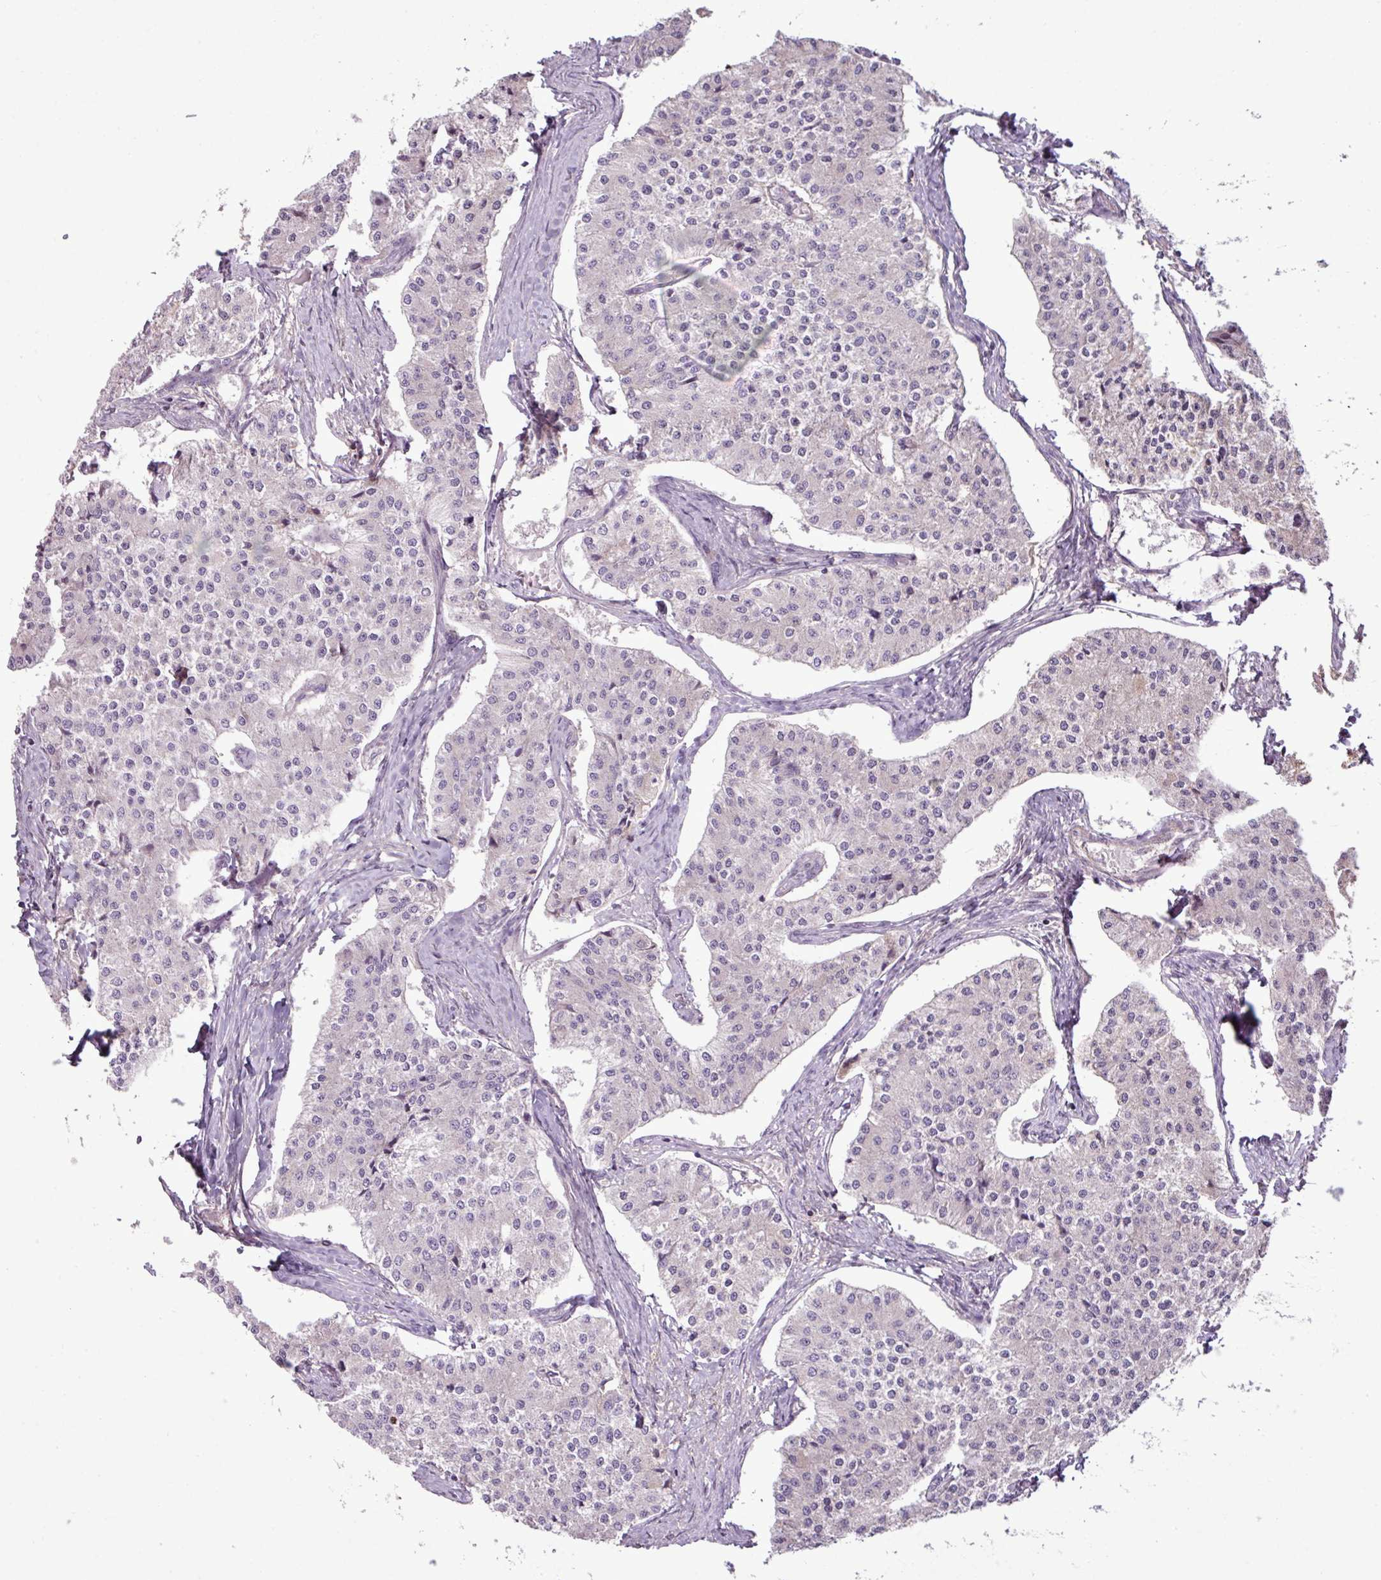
{"staining": {"intensity": "negative", "quantity": "none", "location": "none"}, "tissue": "carcinoid", "cell_type": "Tumor cells", "image_type": "cancer", "snomed": [{"axis": "morphology", "description": "Carcinoid, malignant, NOS"}, {"axis": "topography", "description": "Colon"}], "caption": "Photomicrograph shows no significant protein positivity in tumor cells of carcinoid.", "gene": "C4B", "patient": {"sex": "female", "age": 52}}